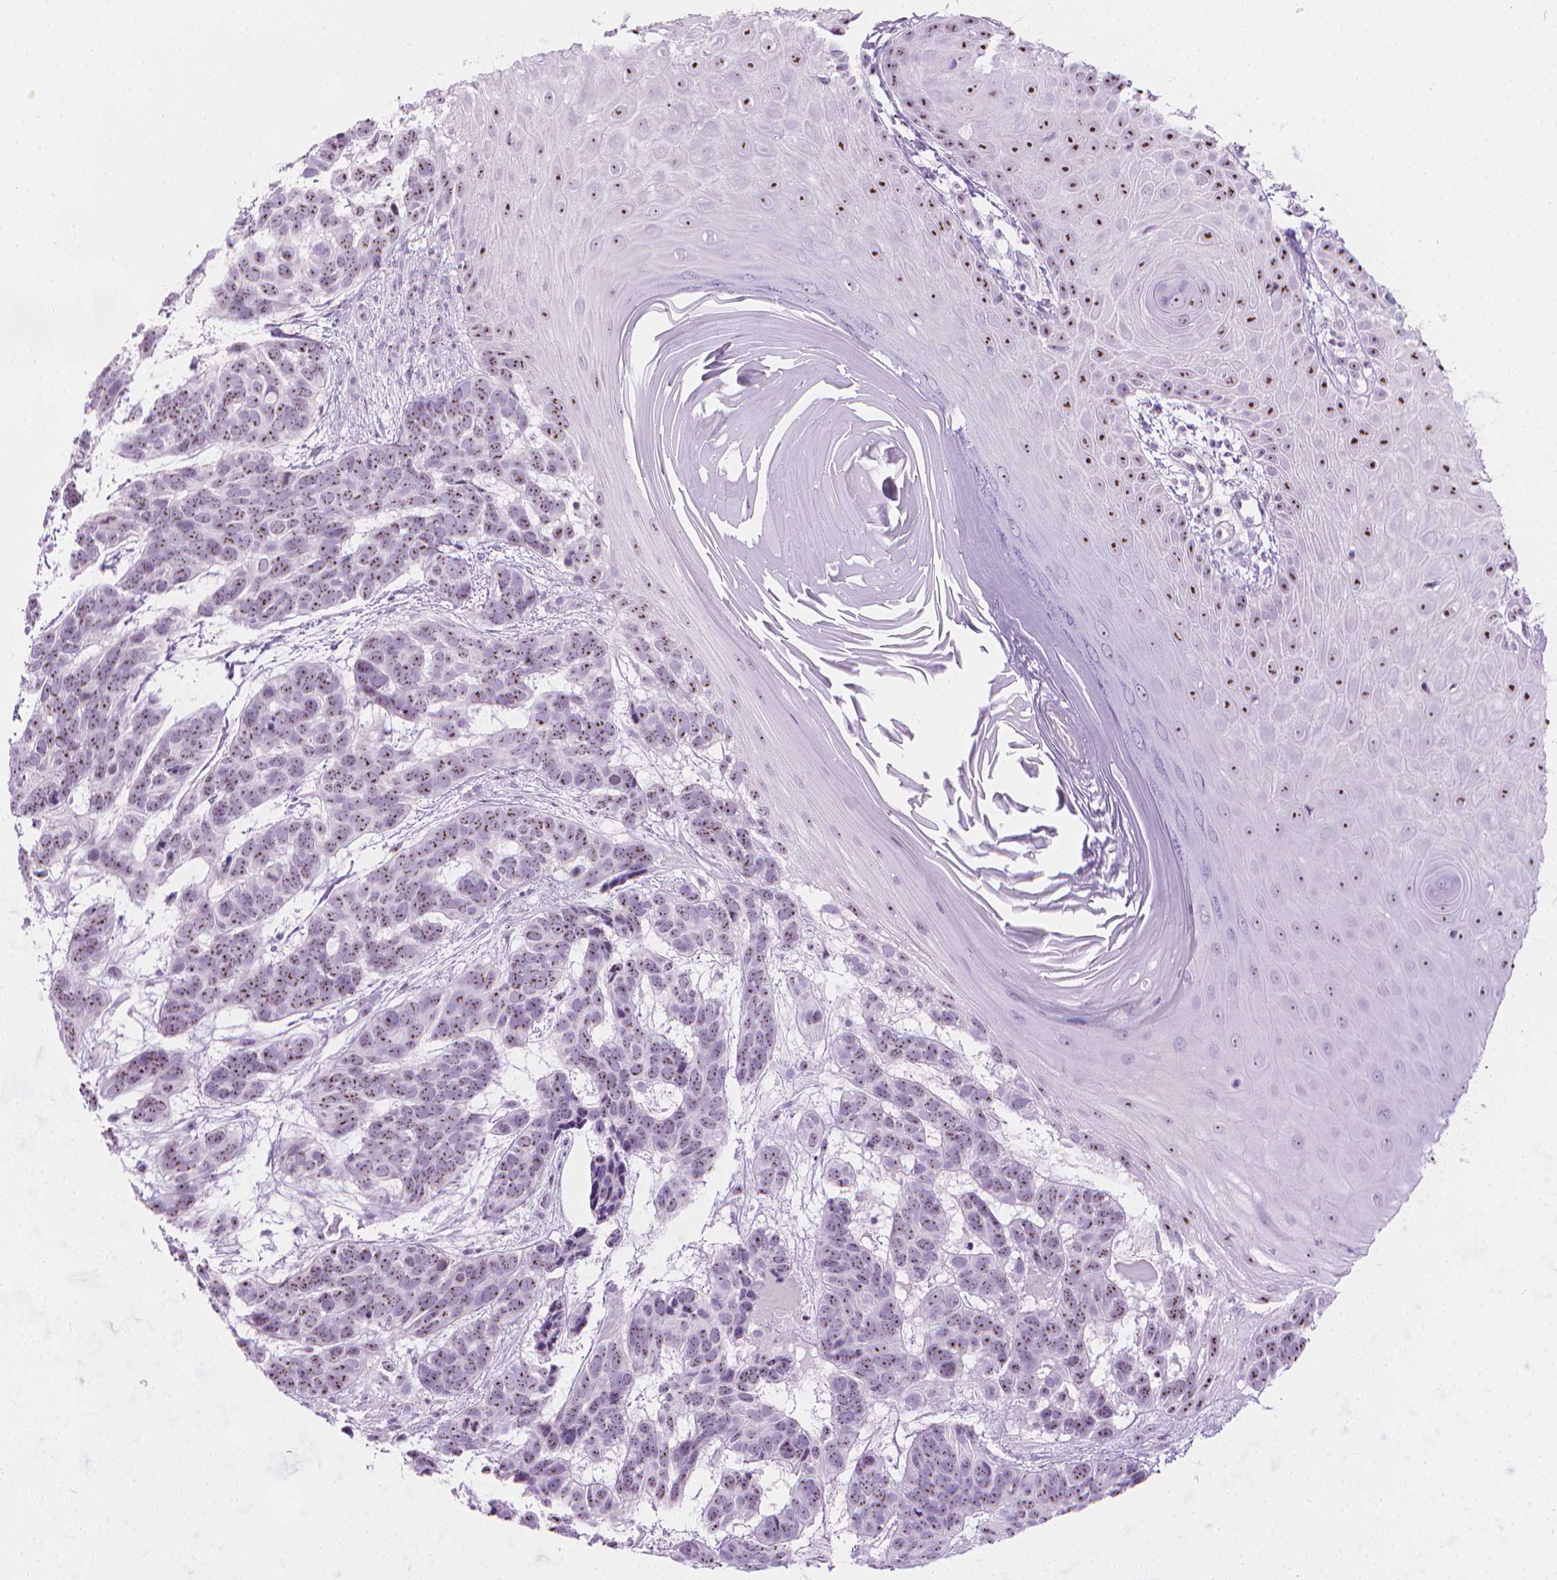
{"staining": {"intensity": "moderate", "quantity": "25%-75%", "location": "nuclear"}, "tissue": "skin cancer", "cell_type": "Tumor cells", "image_type": "cancer", "snomed": [{"axis": "morphology", "description": "Basal cell carcinoma"}, {"axis": "topography", "description": "Skin"}], "caption": "Moderate nuclear protein positivity is seen in about 25%-75% of tumor cells in skin basal cell carcinoma.", "gene": "NOL7", "patient": {"sex": "male", "age": 78}}